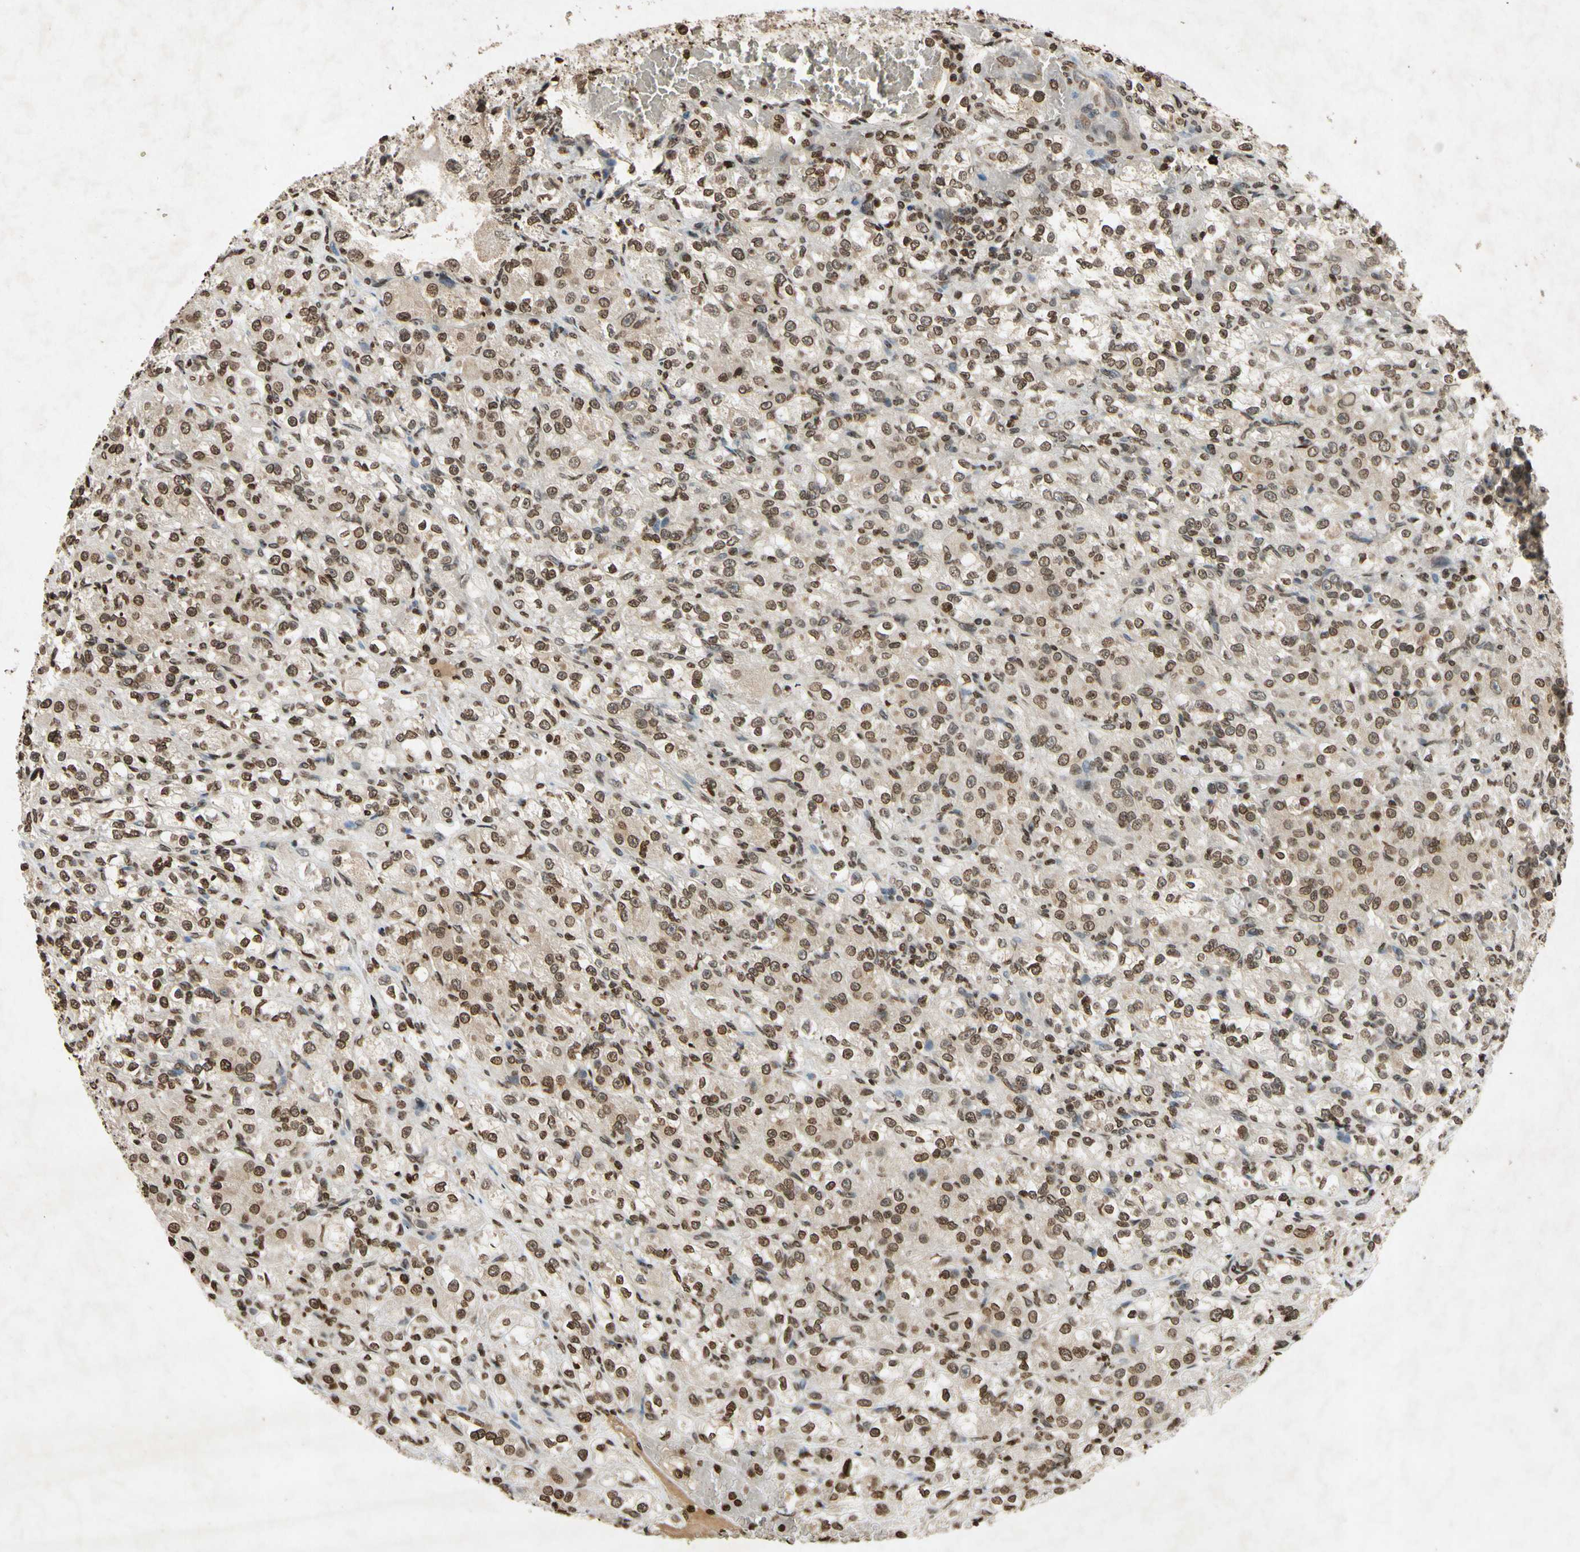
{"staining": {"intensity": "weak", "quantity": ">75%", "location": "nuclear"}, "tissue": "renal cancer", "cell_type": "Tumor cells", "image_type": "cancer", "snomed": [{"axis": "morphology", "description": "Normal tissue, NOS"}, {"axis": "morphology", "description": "Adenocarcinoma, NOS"}, {"axis": "topography", "description": "Kidney"}], "caption": "A histopathology image of human renal cancer stained for a protein shows weak nuclear brown staining in tumor cells. (DAB IHC with brightfield microscopy, high magnification).", "gene": "HOXB3", "patient": {"sex": "male", "age": 61}}